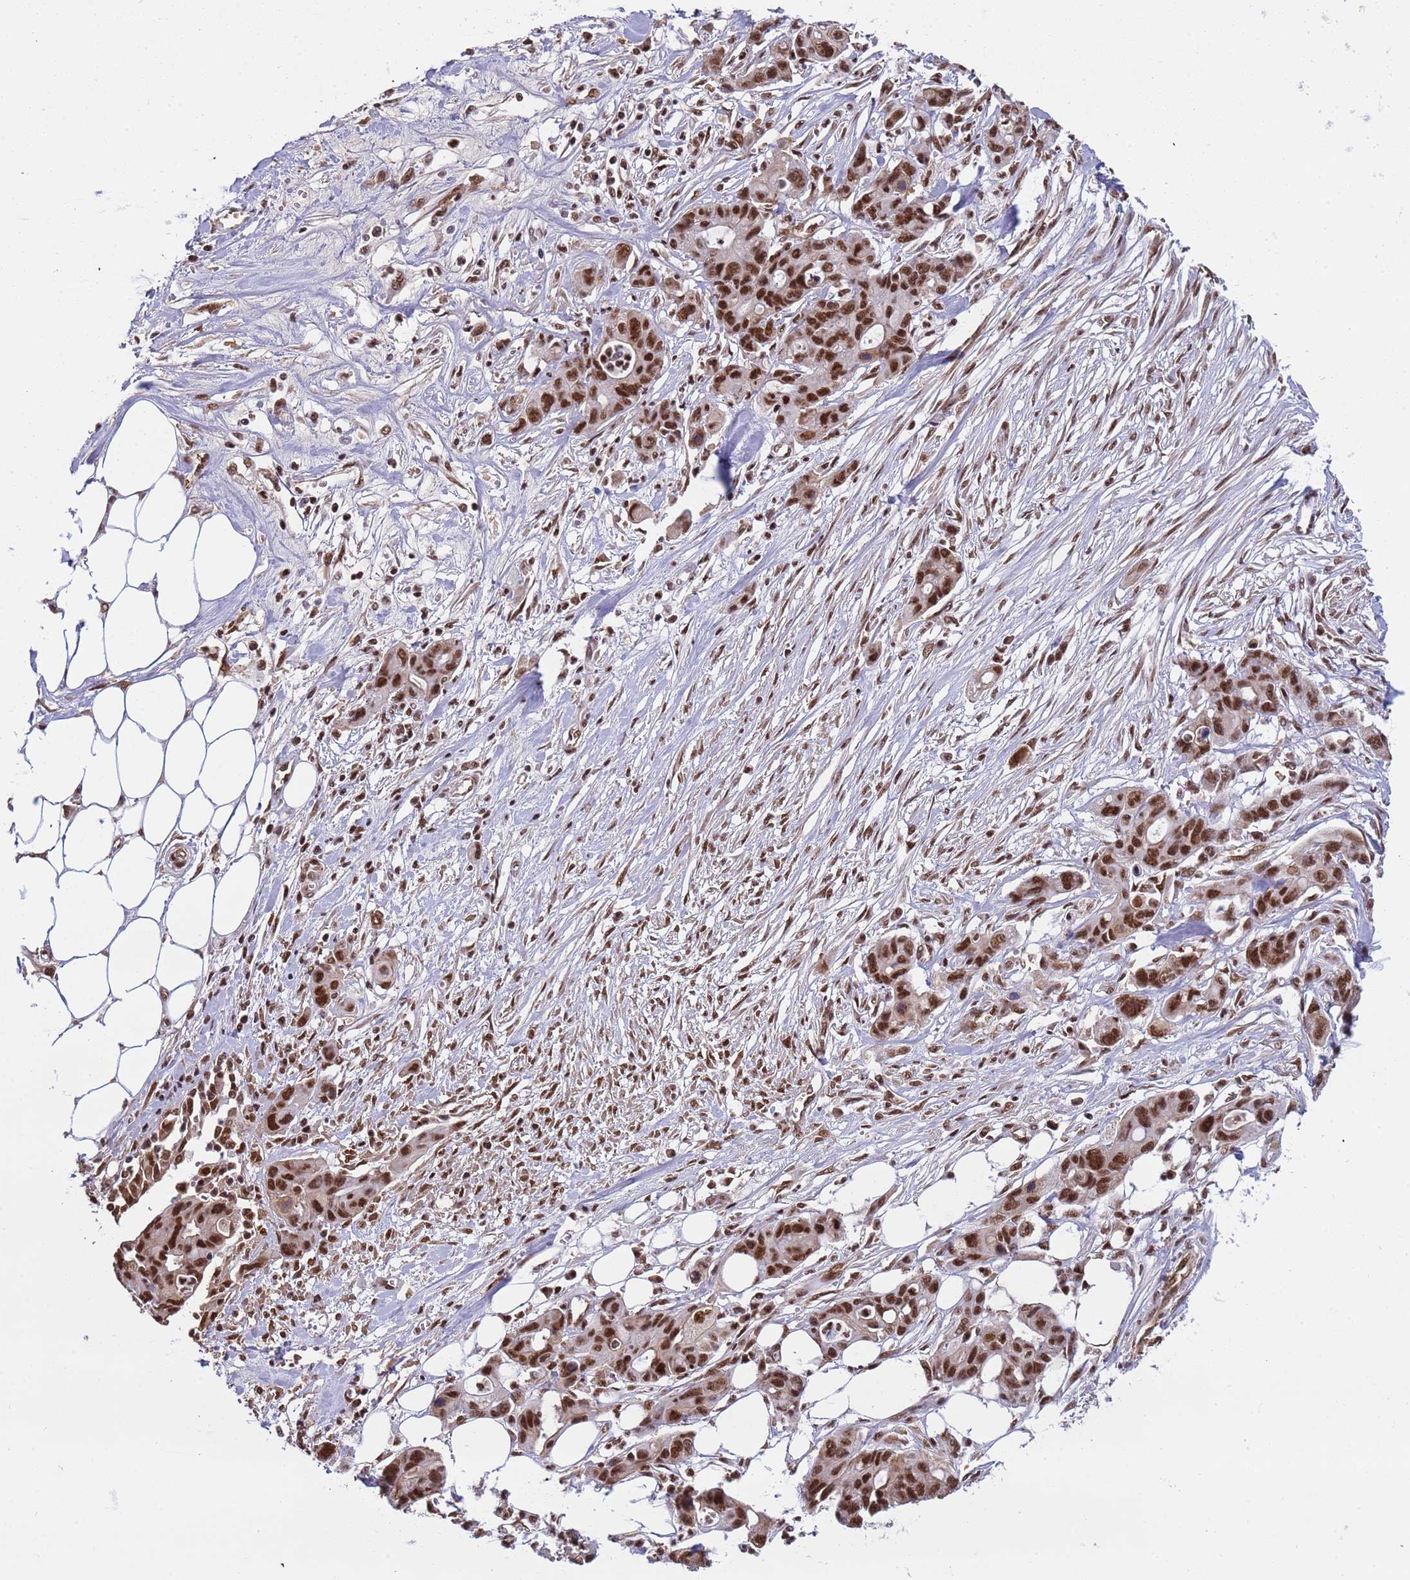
{"staining": {"intensity": "strong", "quantity": ">75%", "location": "nuclear"}, "tissue": "ovarian cancer", "cell_type": "Tumor cells", "image_type": "cancer", "snomed": [{"axis": "morphology", "description": "Cystadenocarcinoma, mucinous, NOS"}, {"axis": "topography", "description": "Ovary"}], "caption": "A high-resolution photomicrograph shows IHC staining of ovarian cancer (mucinous cystadenocarcinoma), which shows strong nuclear staining in approximately >75% of tumor cells.", "gene": "SRRT", "patient": {"sex": "female", "age": 70}}